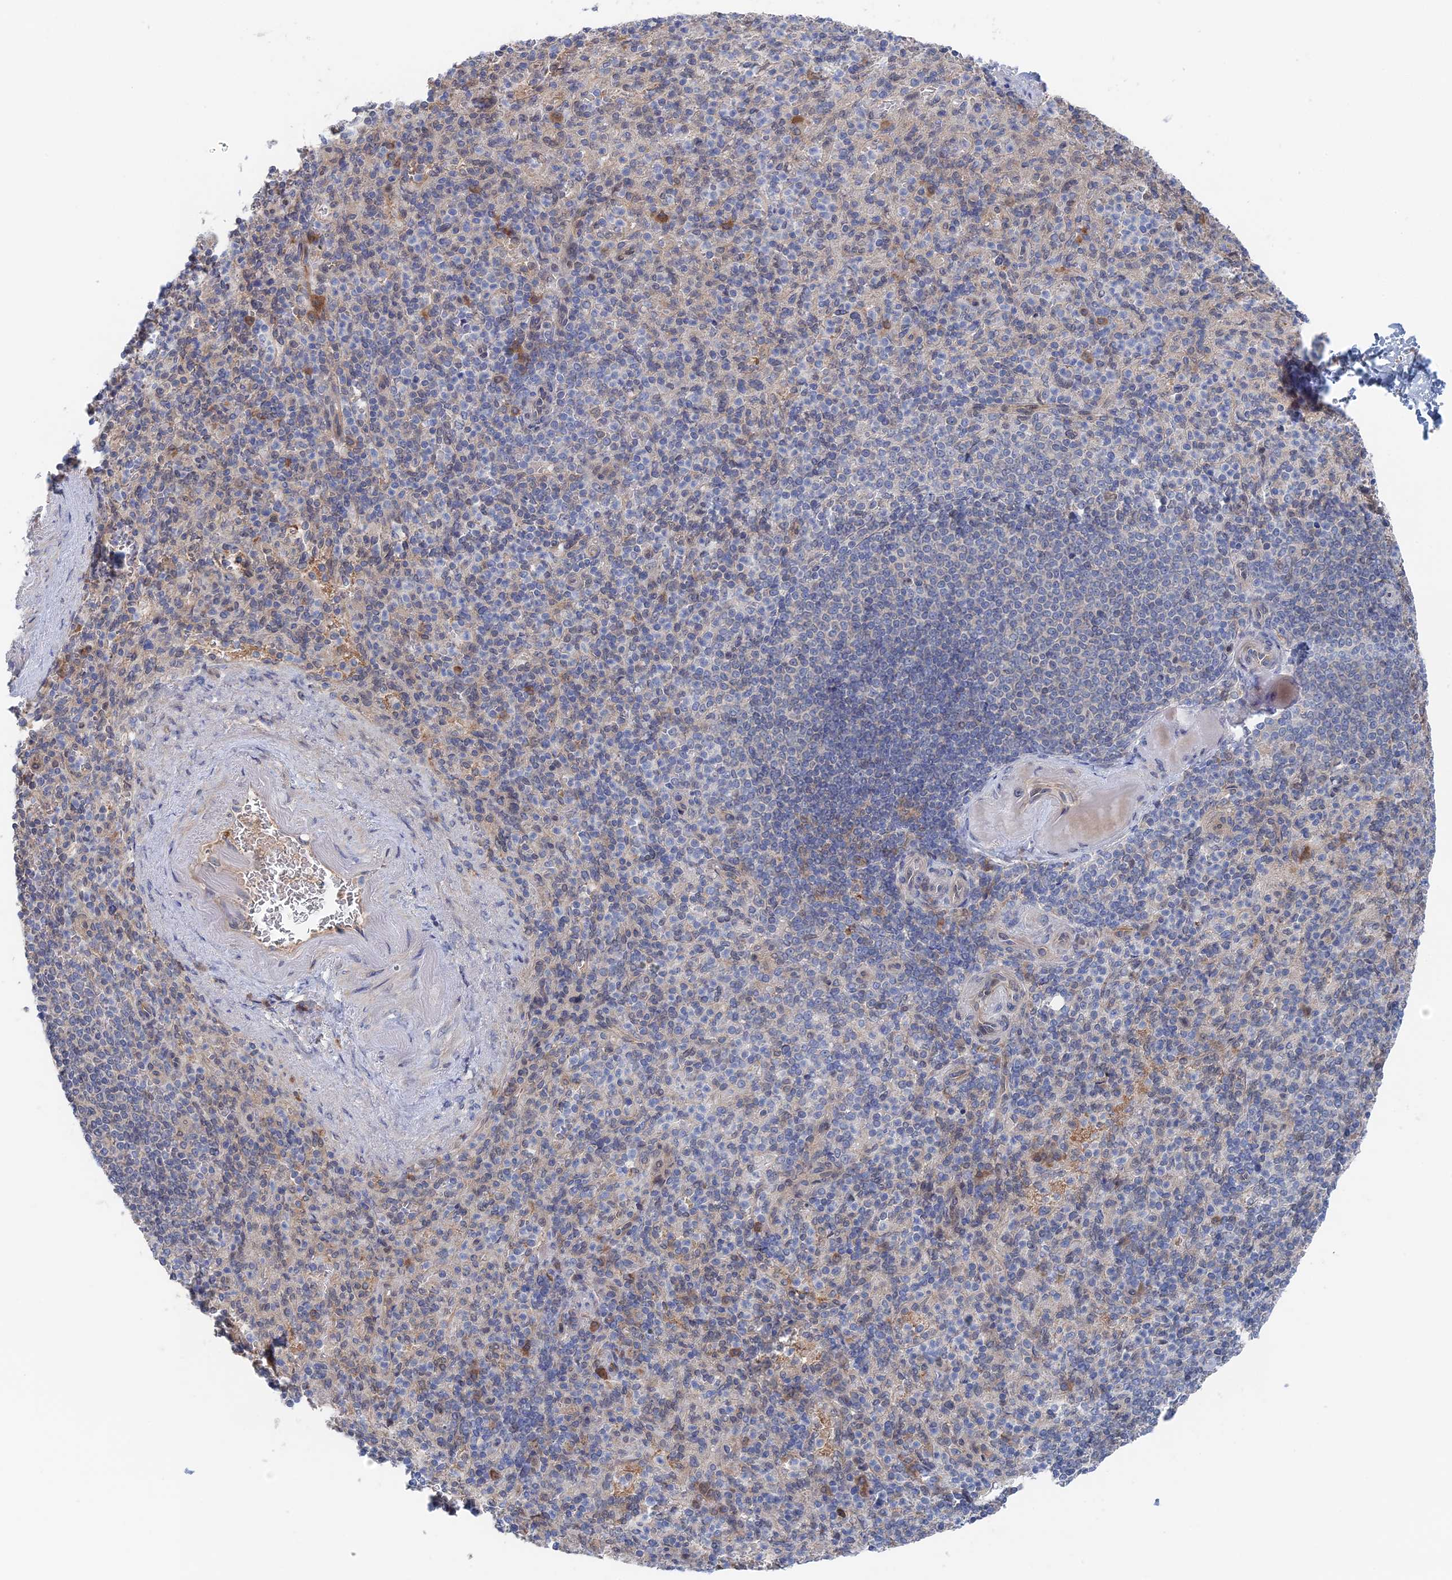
{"staining": {"intensity": "negative", "quantity": "none", "location": "none"}, "tissue": "spleen", "cell_type": "Cells in red pulp", "image_type": "normal", "snomed": [{"axis": "morphology", "description": "Normal tissue, NOS"}, {"axis": "topography", "description": "Spleen"}], "caption": "The immunohistochemistry (IHC) image has no significant positivity in cells in red pulp of spleen.", "gene": "IRGQ", "patient": {"sex": "female", "age": 74}}